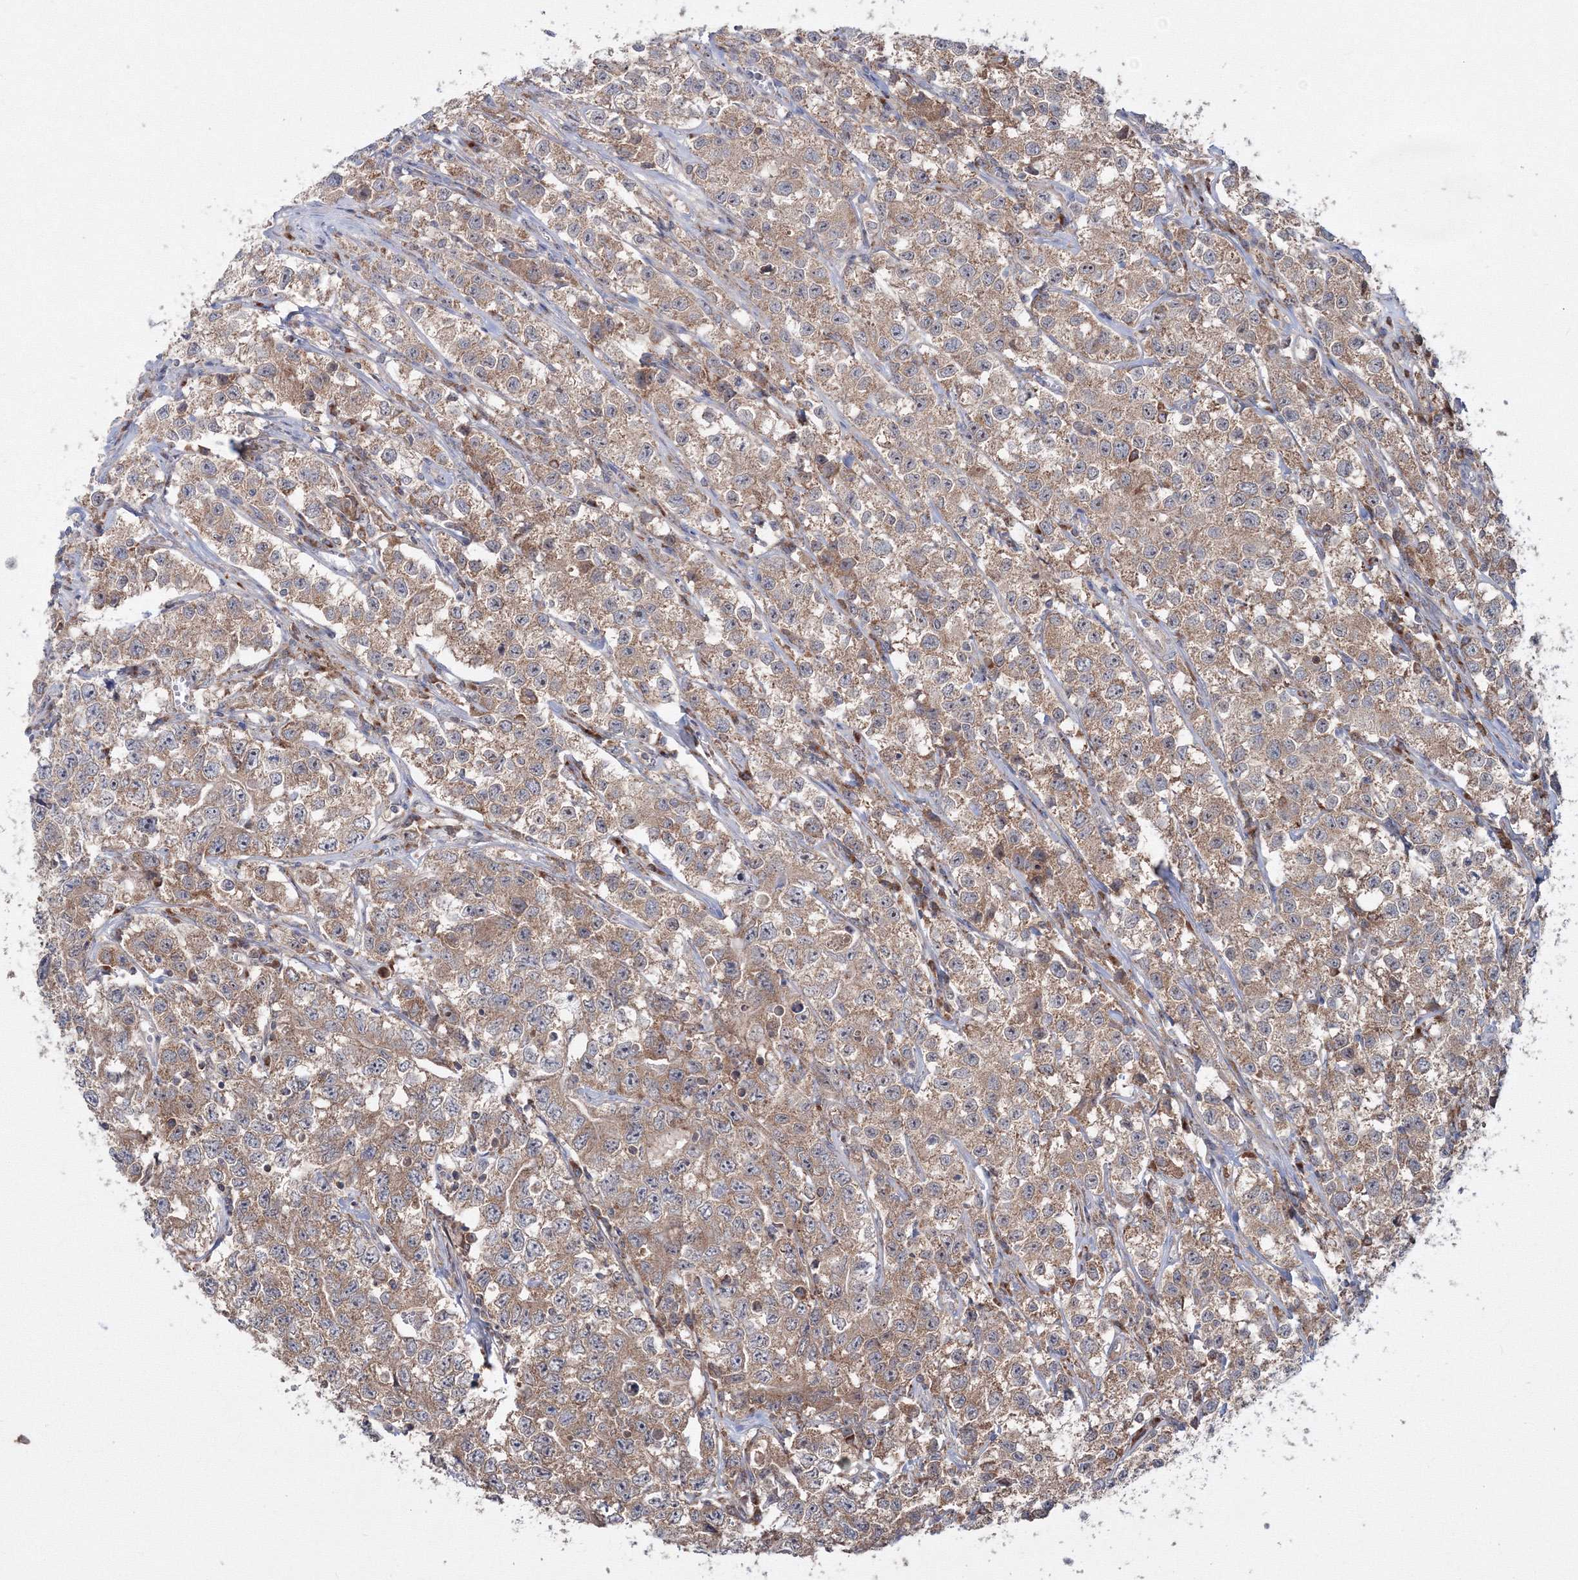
{"staining": {"intensity": "moderate", "quantity": ">75%", "location": "cytoplasmic/membranous"}, "tissue": "testis cancer", "cell_type": "Tumor cells", "image_type": "cancer", "snomed": [{"axis": "morphology", "description": "Seminoma, NOS"}, {"axis": "morphology", "description": "Carcinoma, Embryonal, NOS"}, {"axis": "topography", "description": "Testis"}], "caption": "Seminoma (testis) tissue displays moderate cytoplasmic/membranous positivity in about >75% of tumor cells", "gene": "PEX13", "patient": {"sex": "male", "age": 43}}